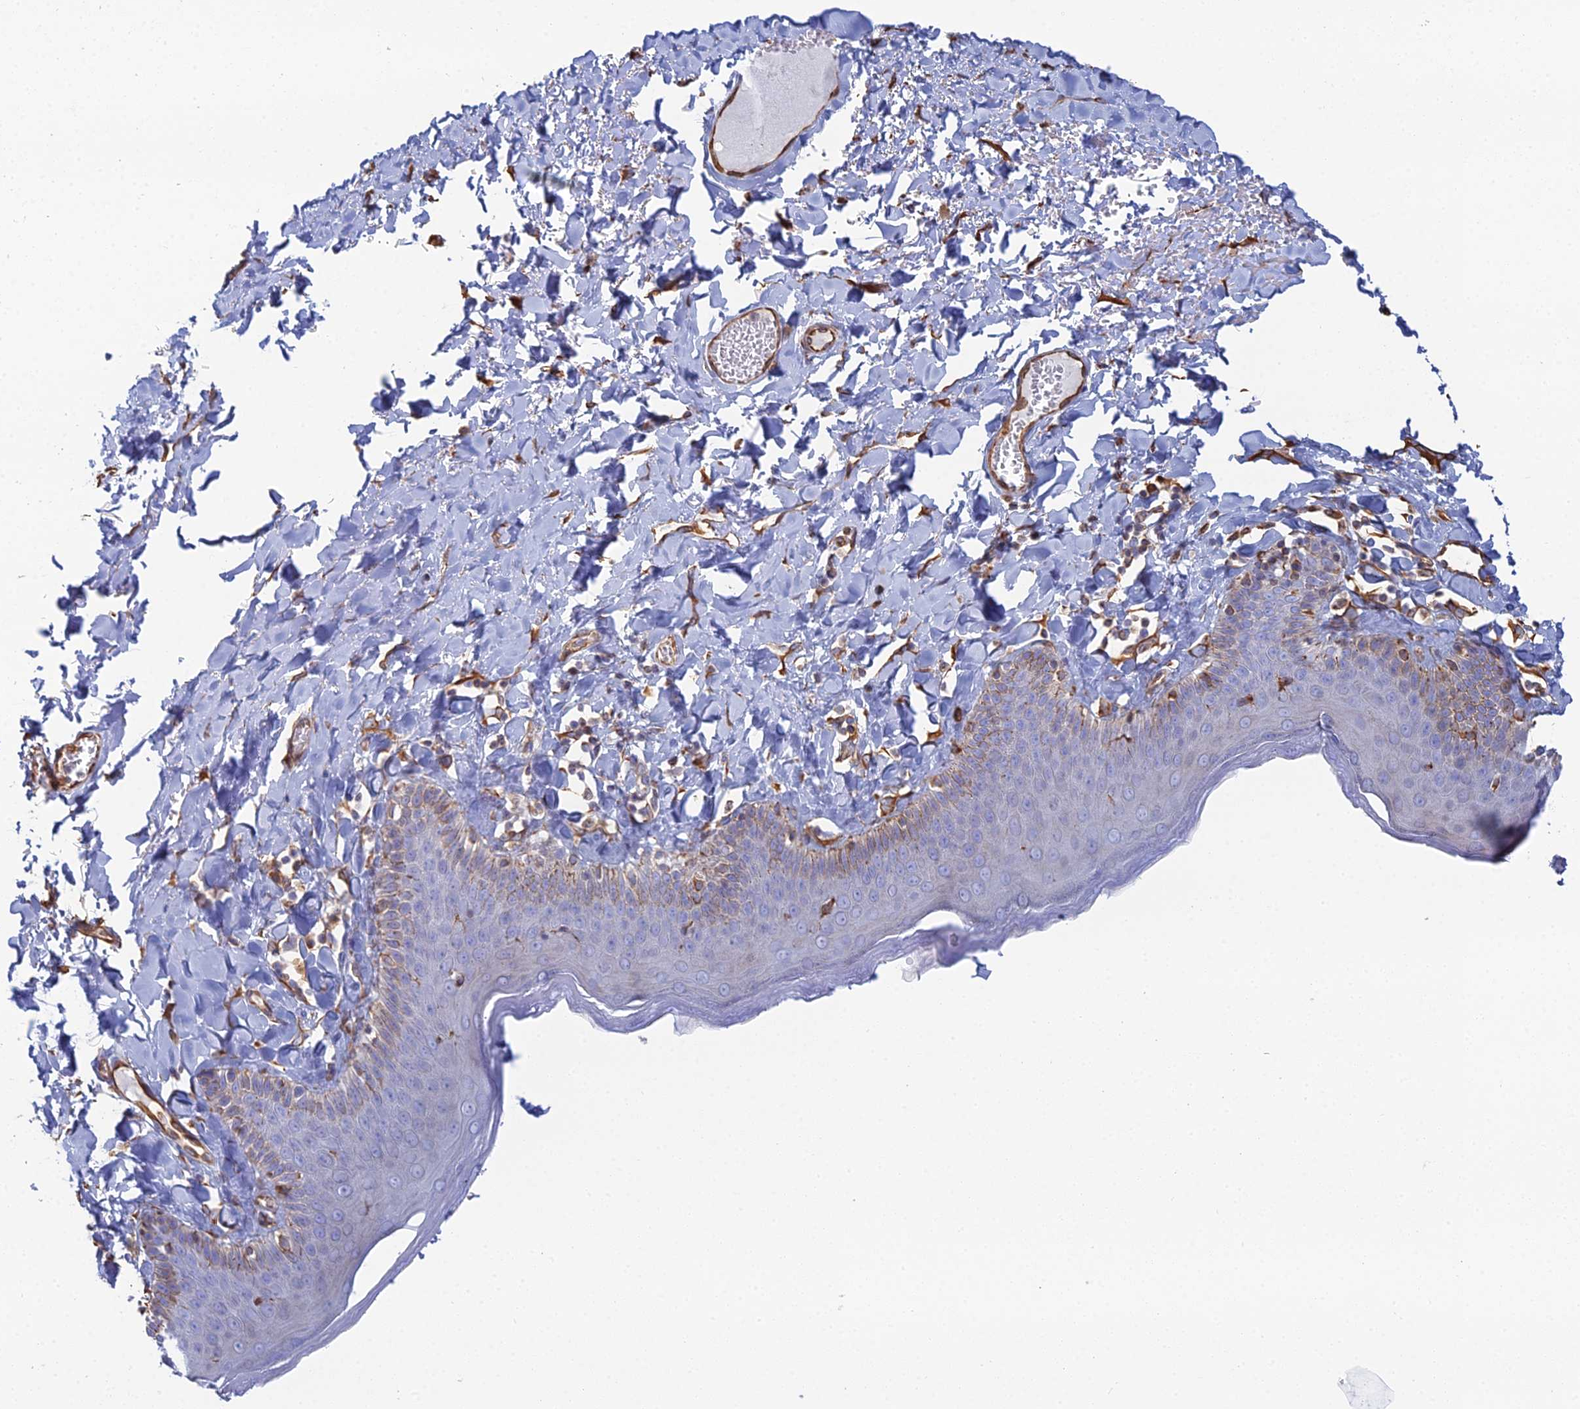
{"staining": {"intensity": "moderate", "quantity": "<25%", "location": "cytoplasmic/membranous"}, "tissue": "skin", "cell_type": "Epidermal cells", "image_type": "normal", "snomed": [{"axis": "morphology", "description": "Normal tissue, NOS"}, {"axis": "topography", "description": "Anal"}], "caption": "Immunohistochemistry (IHC) micrograph of normal skin stained for a protein (brown), which displays low levels of moderate cytoplasmic/membranous staining in about <25% of epidermal cells.", "gene": "CLVS2", "patient": {"sex": "male", "age": 69}}